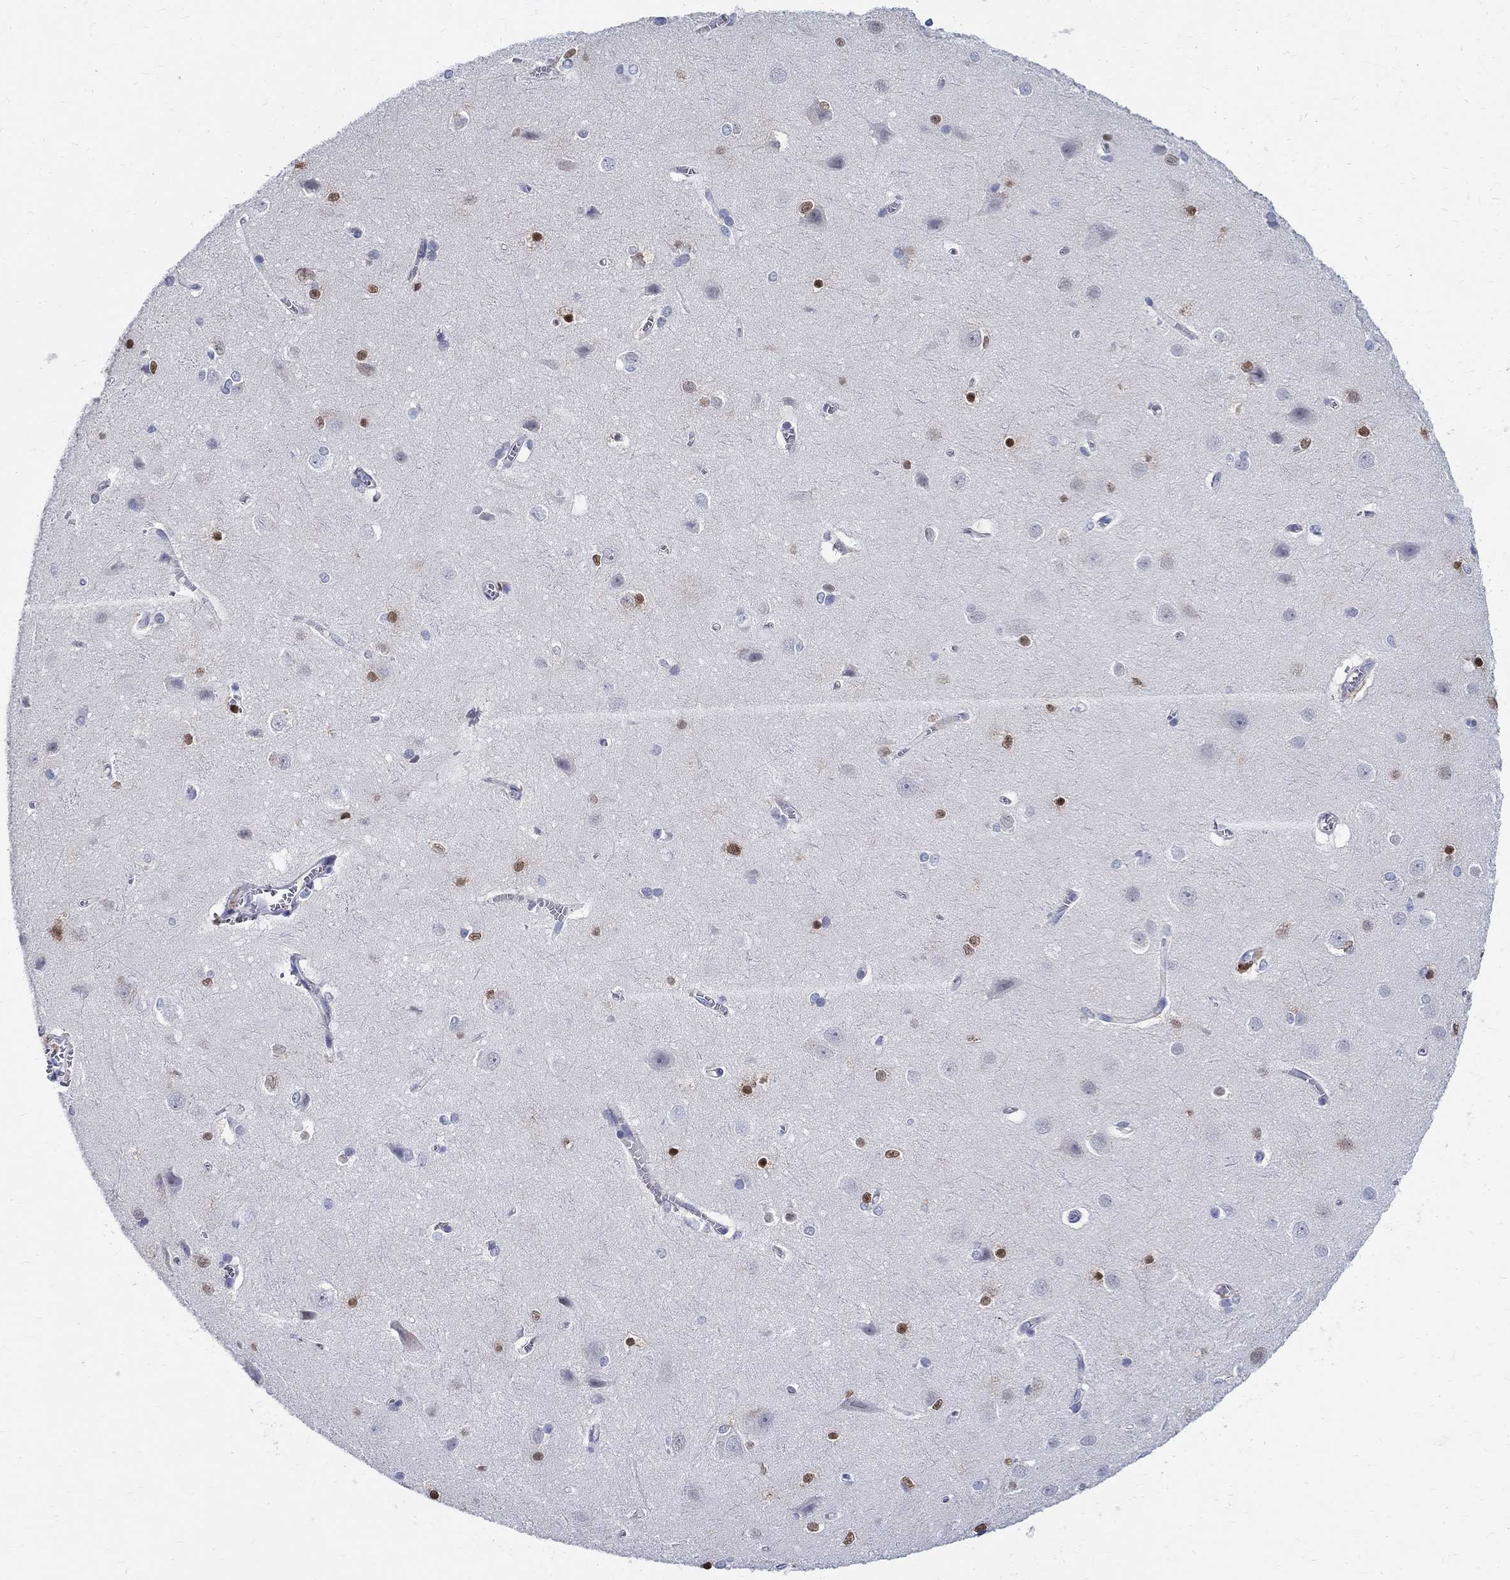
{"staining": {"intensity": "negative", "quantity": "none", "location": "none"}, "tissue": "cerebral cortex", "cell_type": "Endothelial cells", "image_type": "normal", "snomed": [{"axis": "morphology", "description": "Normal tissue, NOS"}, {"axis": "topography", "description": "Cerebral cortex"}], "caption": "IHC histopathology image of unremarkable cerebral cortex: cerebral cortex stained with DAB (3,3'-diaminobenzidine) exhibits no significant protein expression in endothelial cells.", "gene": "SOX2", "patient": {"sex": "male", "age": 37}}